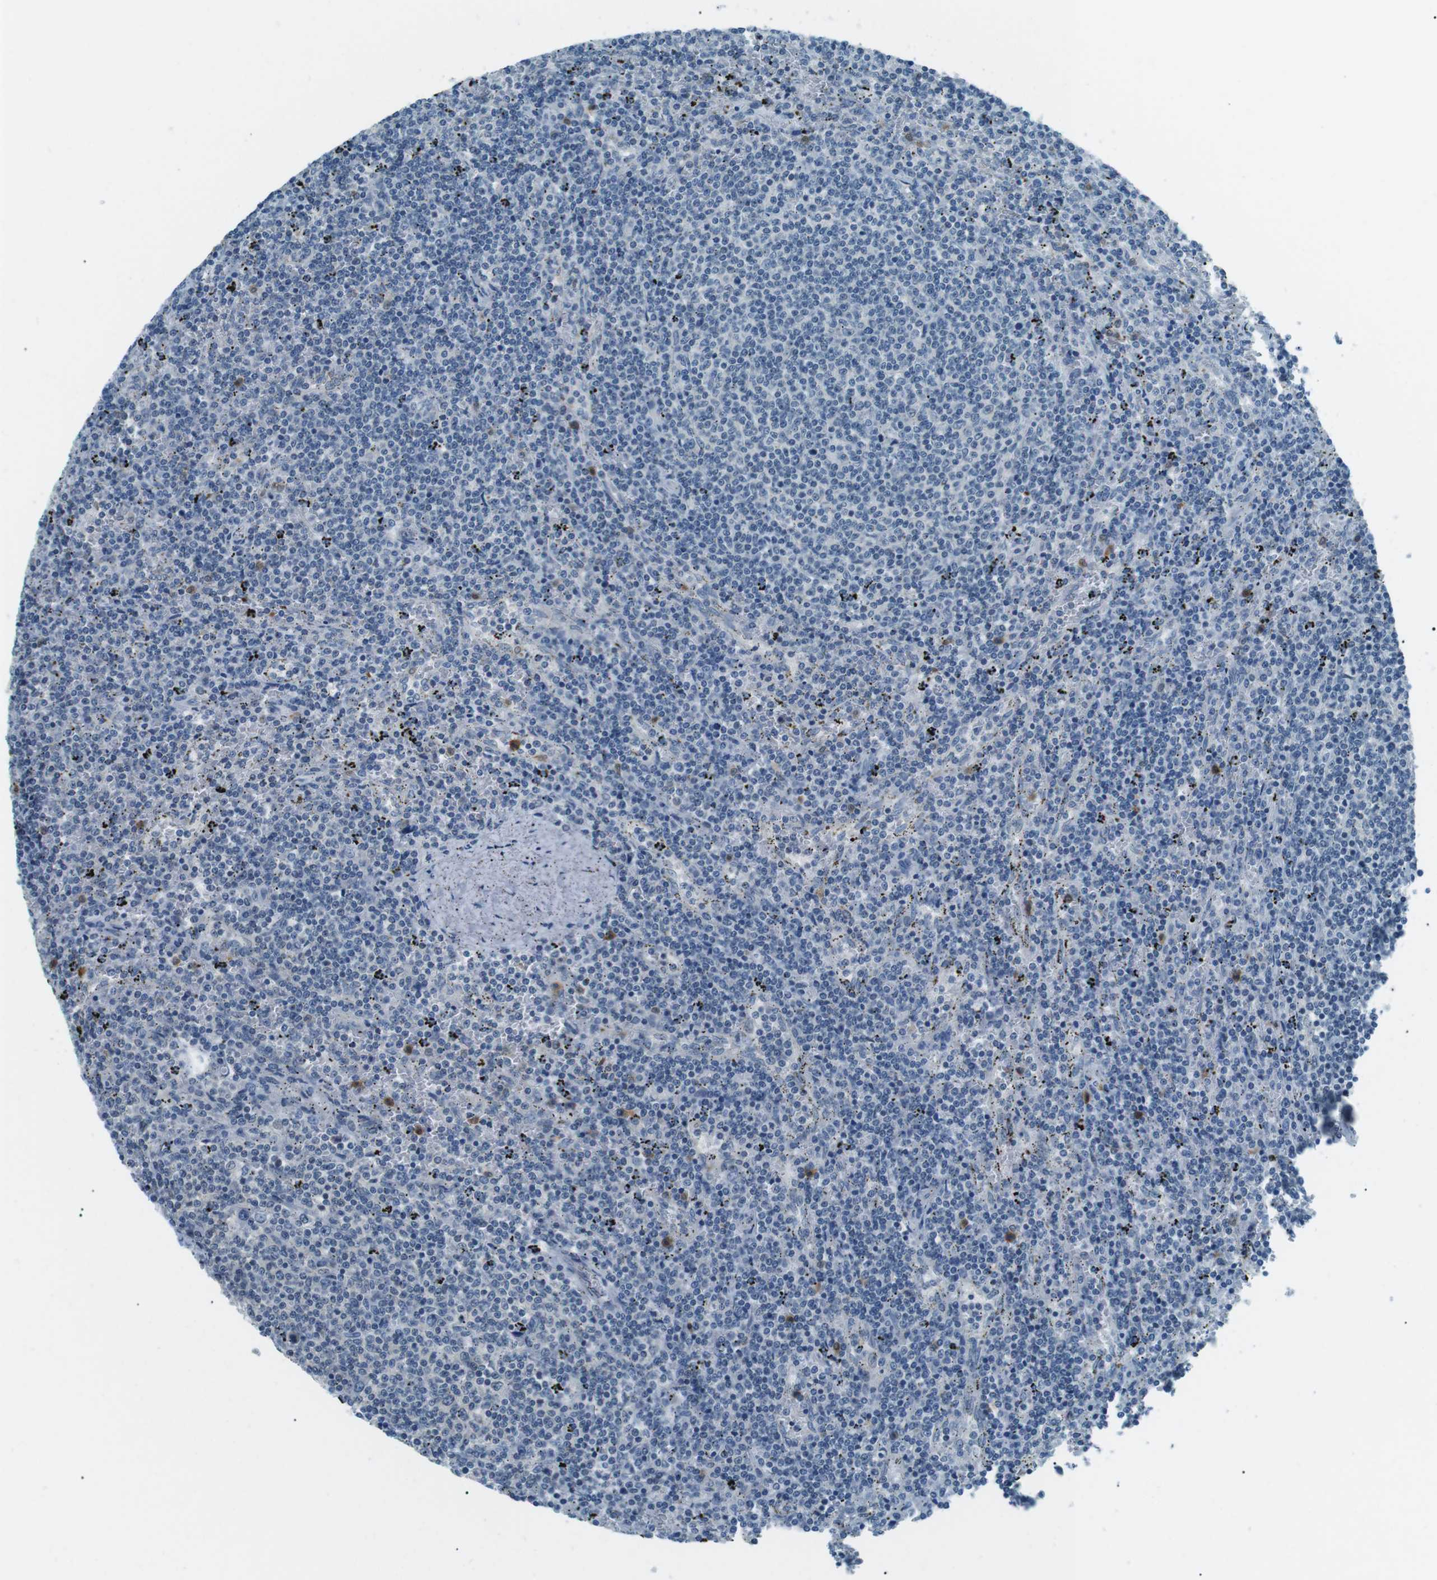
{"staining": {"intensity": "negative", "quantity": "none", "location": "none"}, "tissue": "lymphoma", "cell_type": "Tumor cells", "image_type": "cancer", "snomed": [{"axis": "morphology", "description": "Malignant lymphoma, non-Hodgkin's type, Low grade"}, {"axis": "topography", "description": "Spleen"}], "caption": "DAB immunohistochemical staining of malignant lymphoma, non-Hodgkin's type (low-grade) reveals no significant positivity in tumor cells.", "gene": "SERPINB2", "patient": {"sex": "female", "age": 50}}